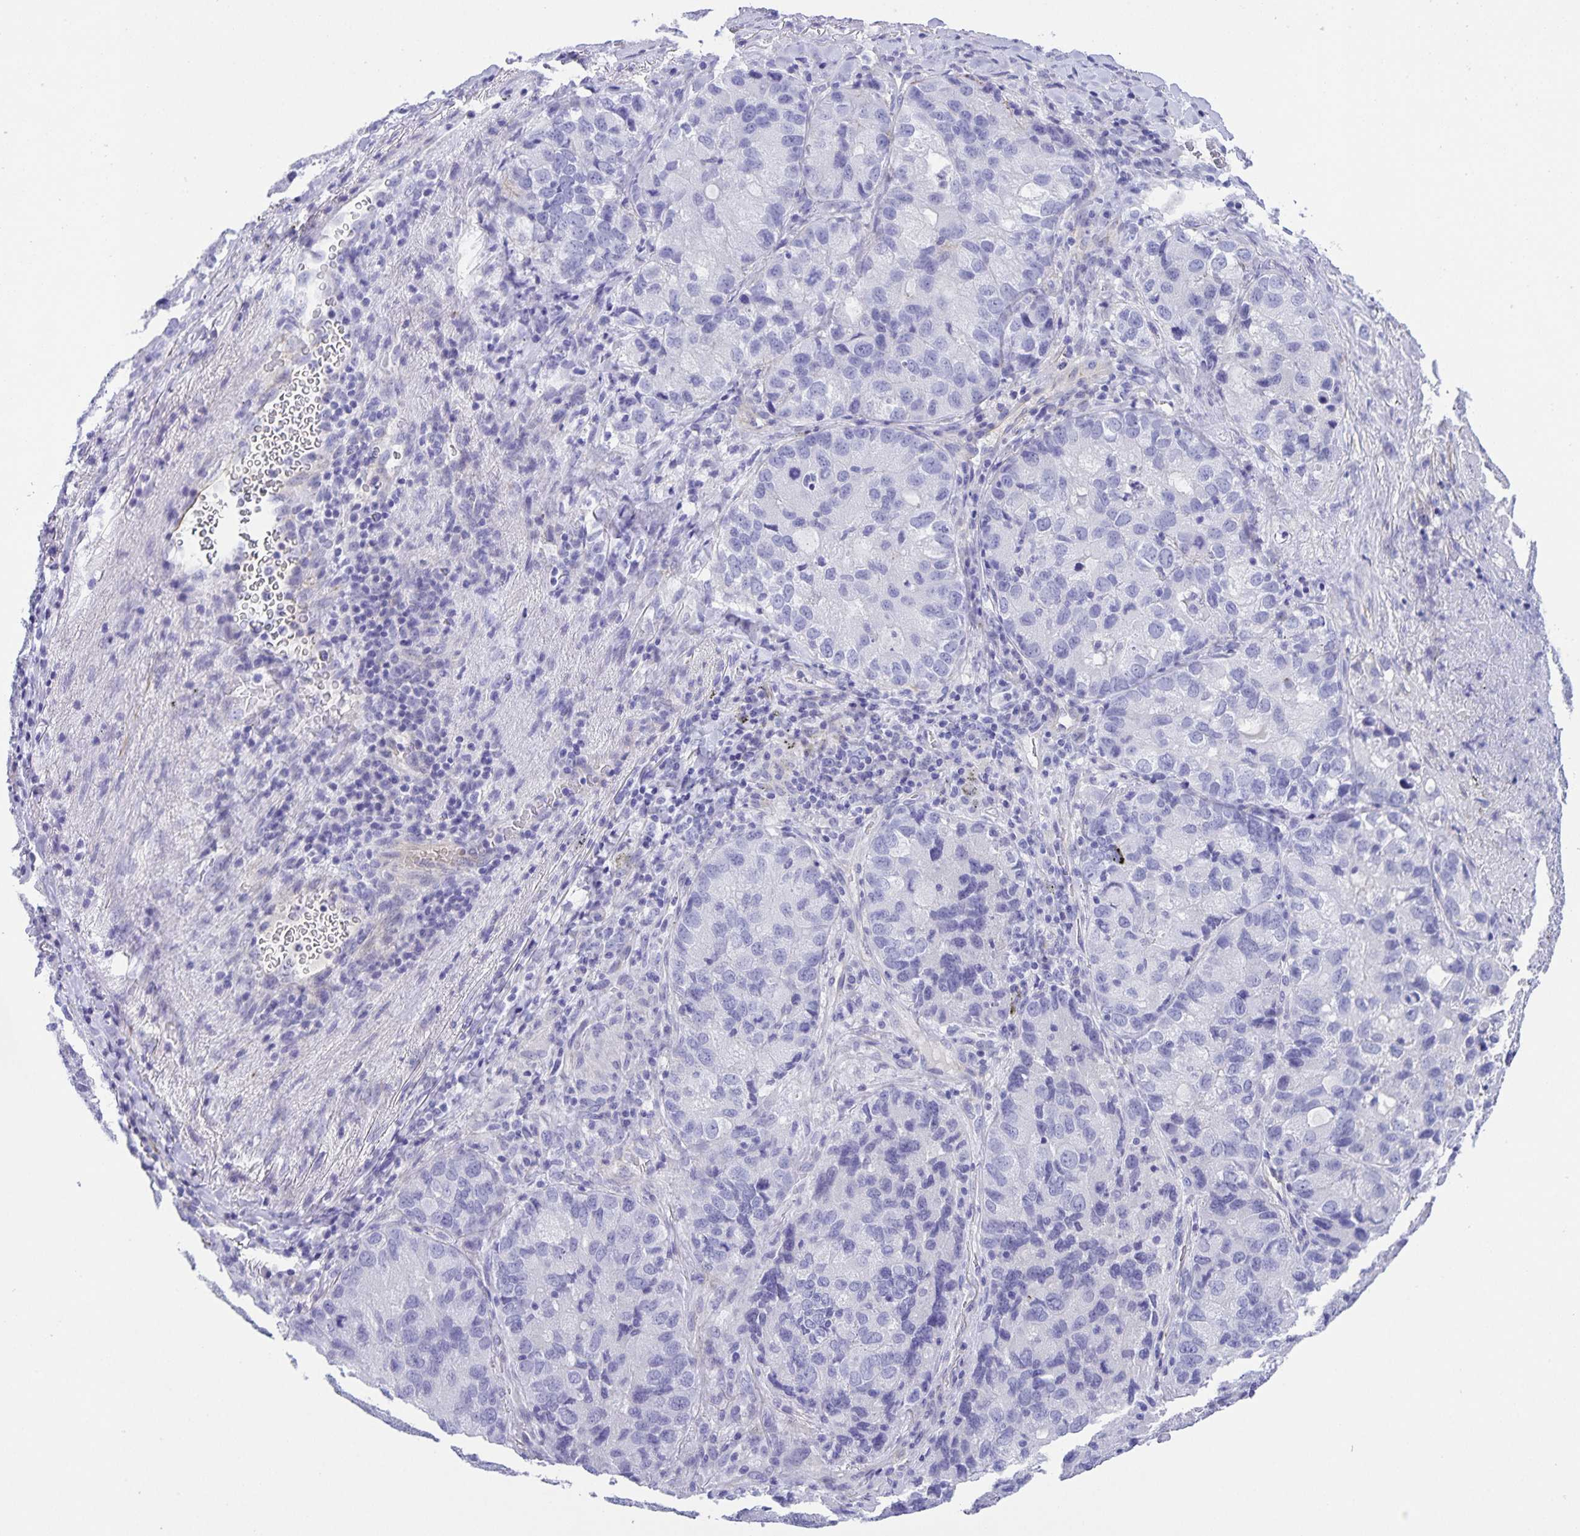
{"staining": {"intensity": "negative", "quantity": "none", "location": "none"}, "tissue": "lung cancer", "cell_type": "Tumor cells", "image_type": "cancer", "snomed": [{"axis": "morphology", "description": "Normal morphology"}, {"axis": "morphology", "description": "Adenocarcinoma, NOS"}, {"axis": "topography", "description": "Lymph node"}, {"axis": "topography", "description": "Lung"}], "caption": "A micrograph of lung cancer stained for a protein shows no brown staining in tumor cells.", "gene": "UBQLN3", "patient": {"sex": "female", "age": 51}}